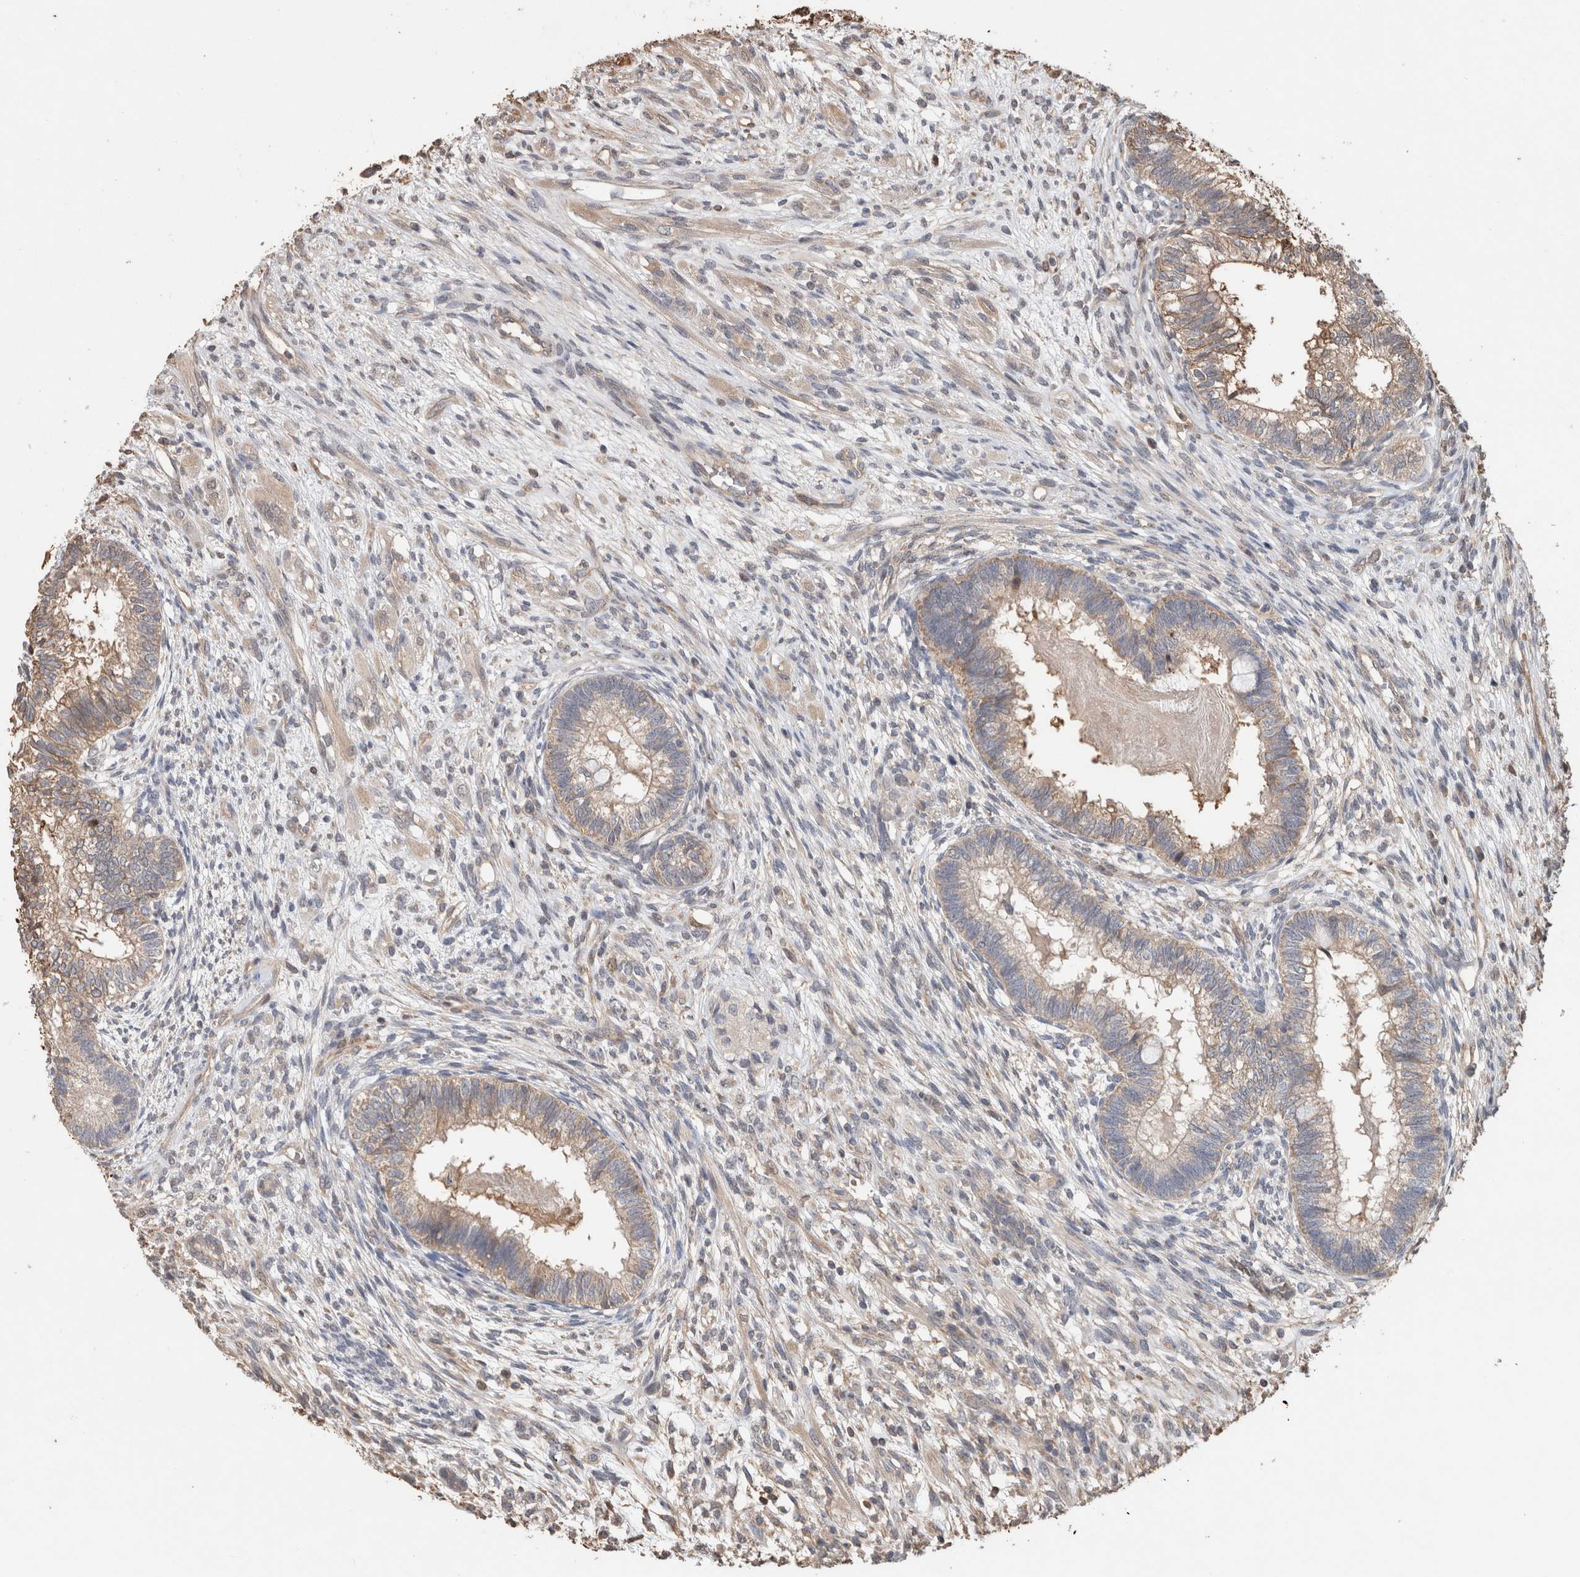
{"staining": {"intensity": "weak", "quantity": ">75%", "location": "cytoplasmic/membranous"}, "tissue": "testis cancer", "cell_type": "Tumor cells", "image_type": "cancer", "snomed": [{"axis": "morphology", "description": "Seminoma, NOS"}, {"axis": "morphology", "description": "Carcinoma, Embryonal, NOS"}, {"axis": "topography", "description": "Testis"}], "caption": "Immunohistochemistry staining of testis cancer (seminoma), which reveals low levels of weak cytoplasmic/membranous expression in about >75% of tumor cells indicating weak cytoplasmic/membranous protein expression. The staining was performed using DAB (brown) for protein detection and nuclei were counterstained in hematoxylin (blue).", "gene": "TRIM5", "patient": {"sex": "male", "age": 28}}